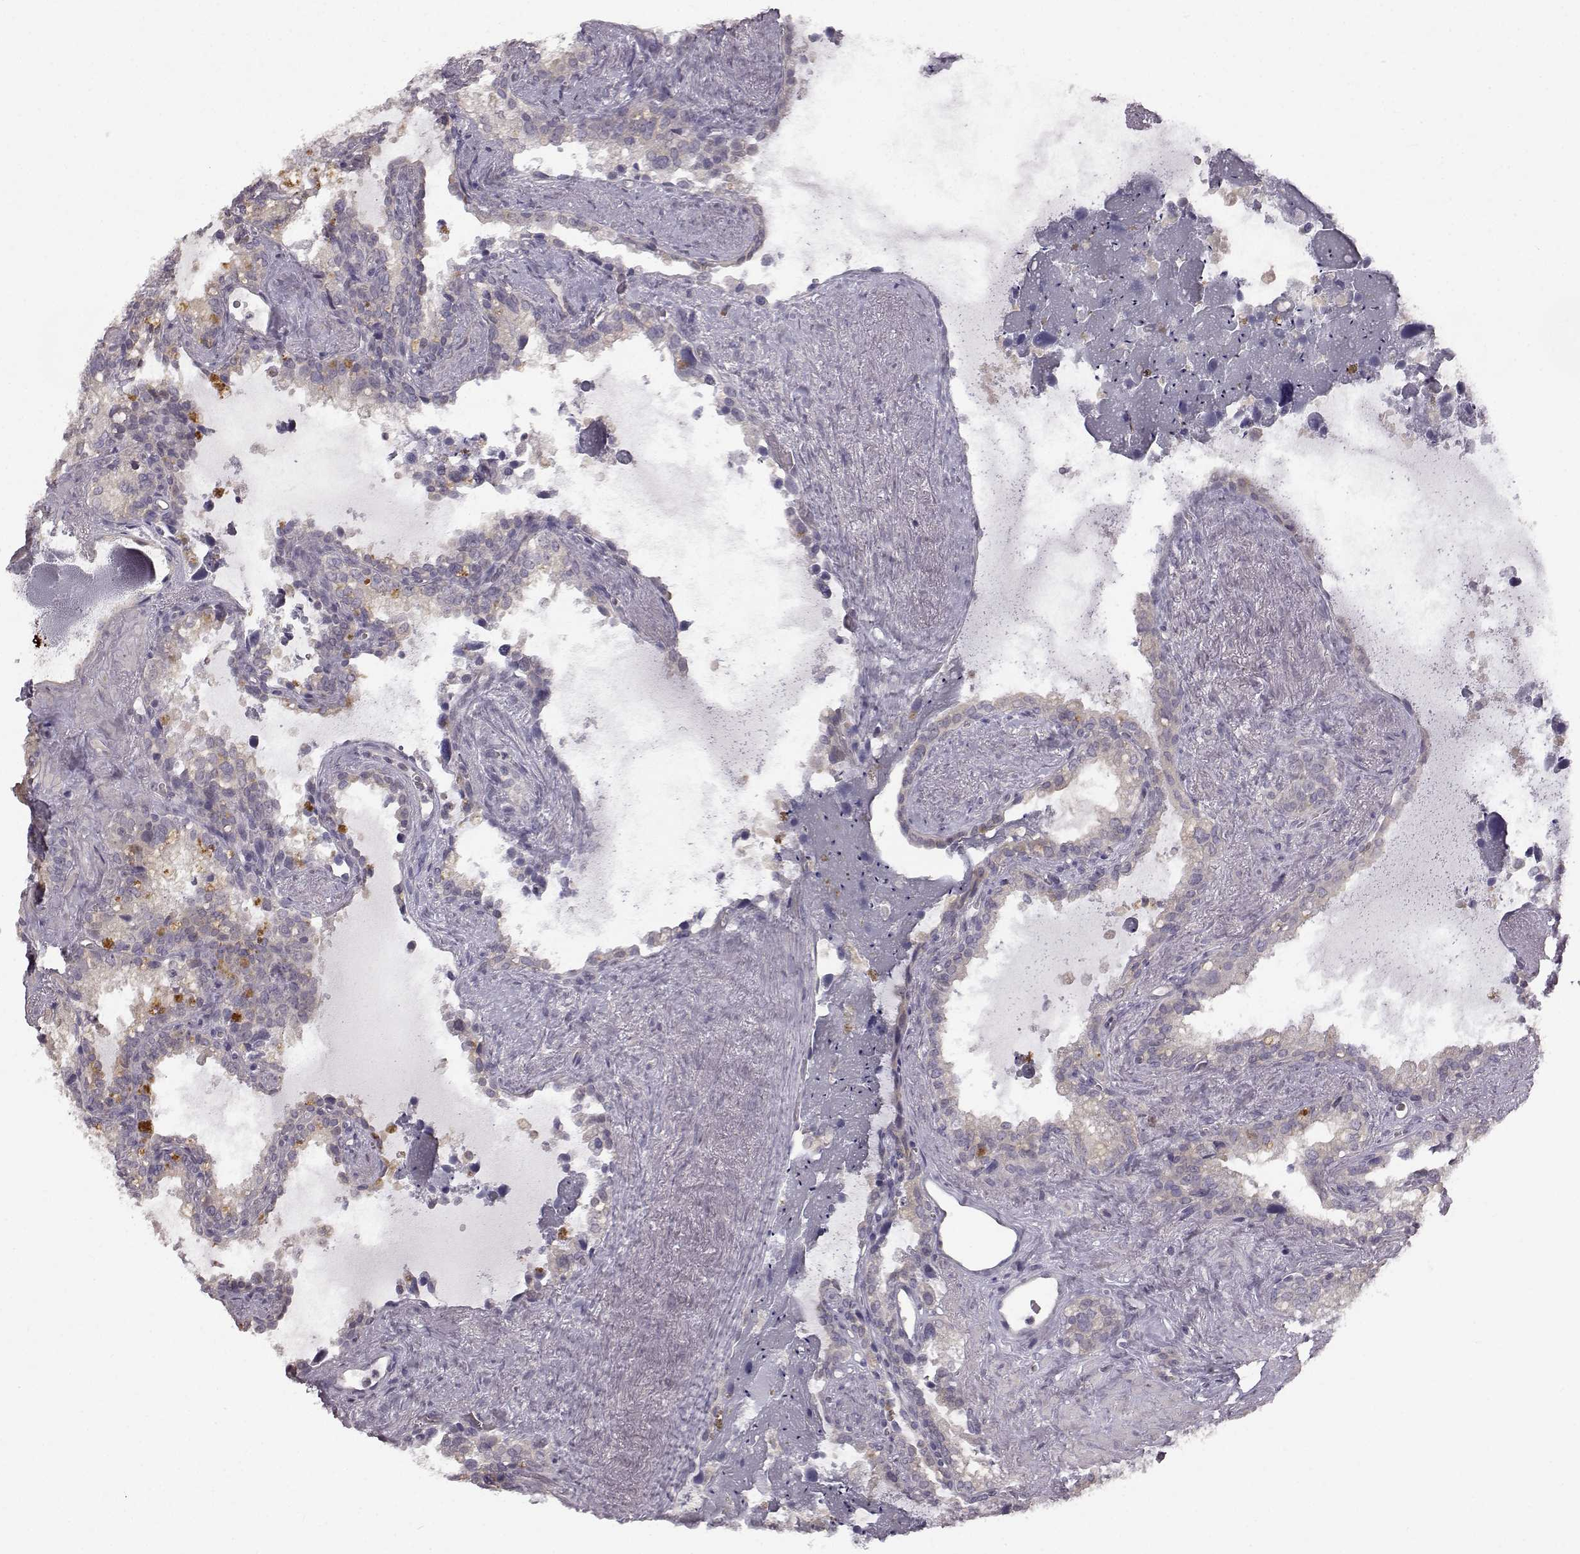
{"staining": {"intensity": "negative", "quantity": "none", "location": "none"}, "tissue": "seminal vesicle", "cell_type": "Glandular cells", "image_type": "normal", "snomed": [{"axis": "morphology", "description": "Normal tissue, NOS"}, {"axis": "topography", "description": "Seminal veicle"}], "caption": "High power microscopy histopathology image of an IHC histopathology image of benign seminal vesicle, revealing no significant staining in glandular cells.", "gene": "SPAG17", "patient": {"sex": "male", "age": 71}}